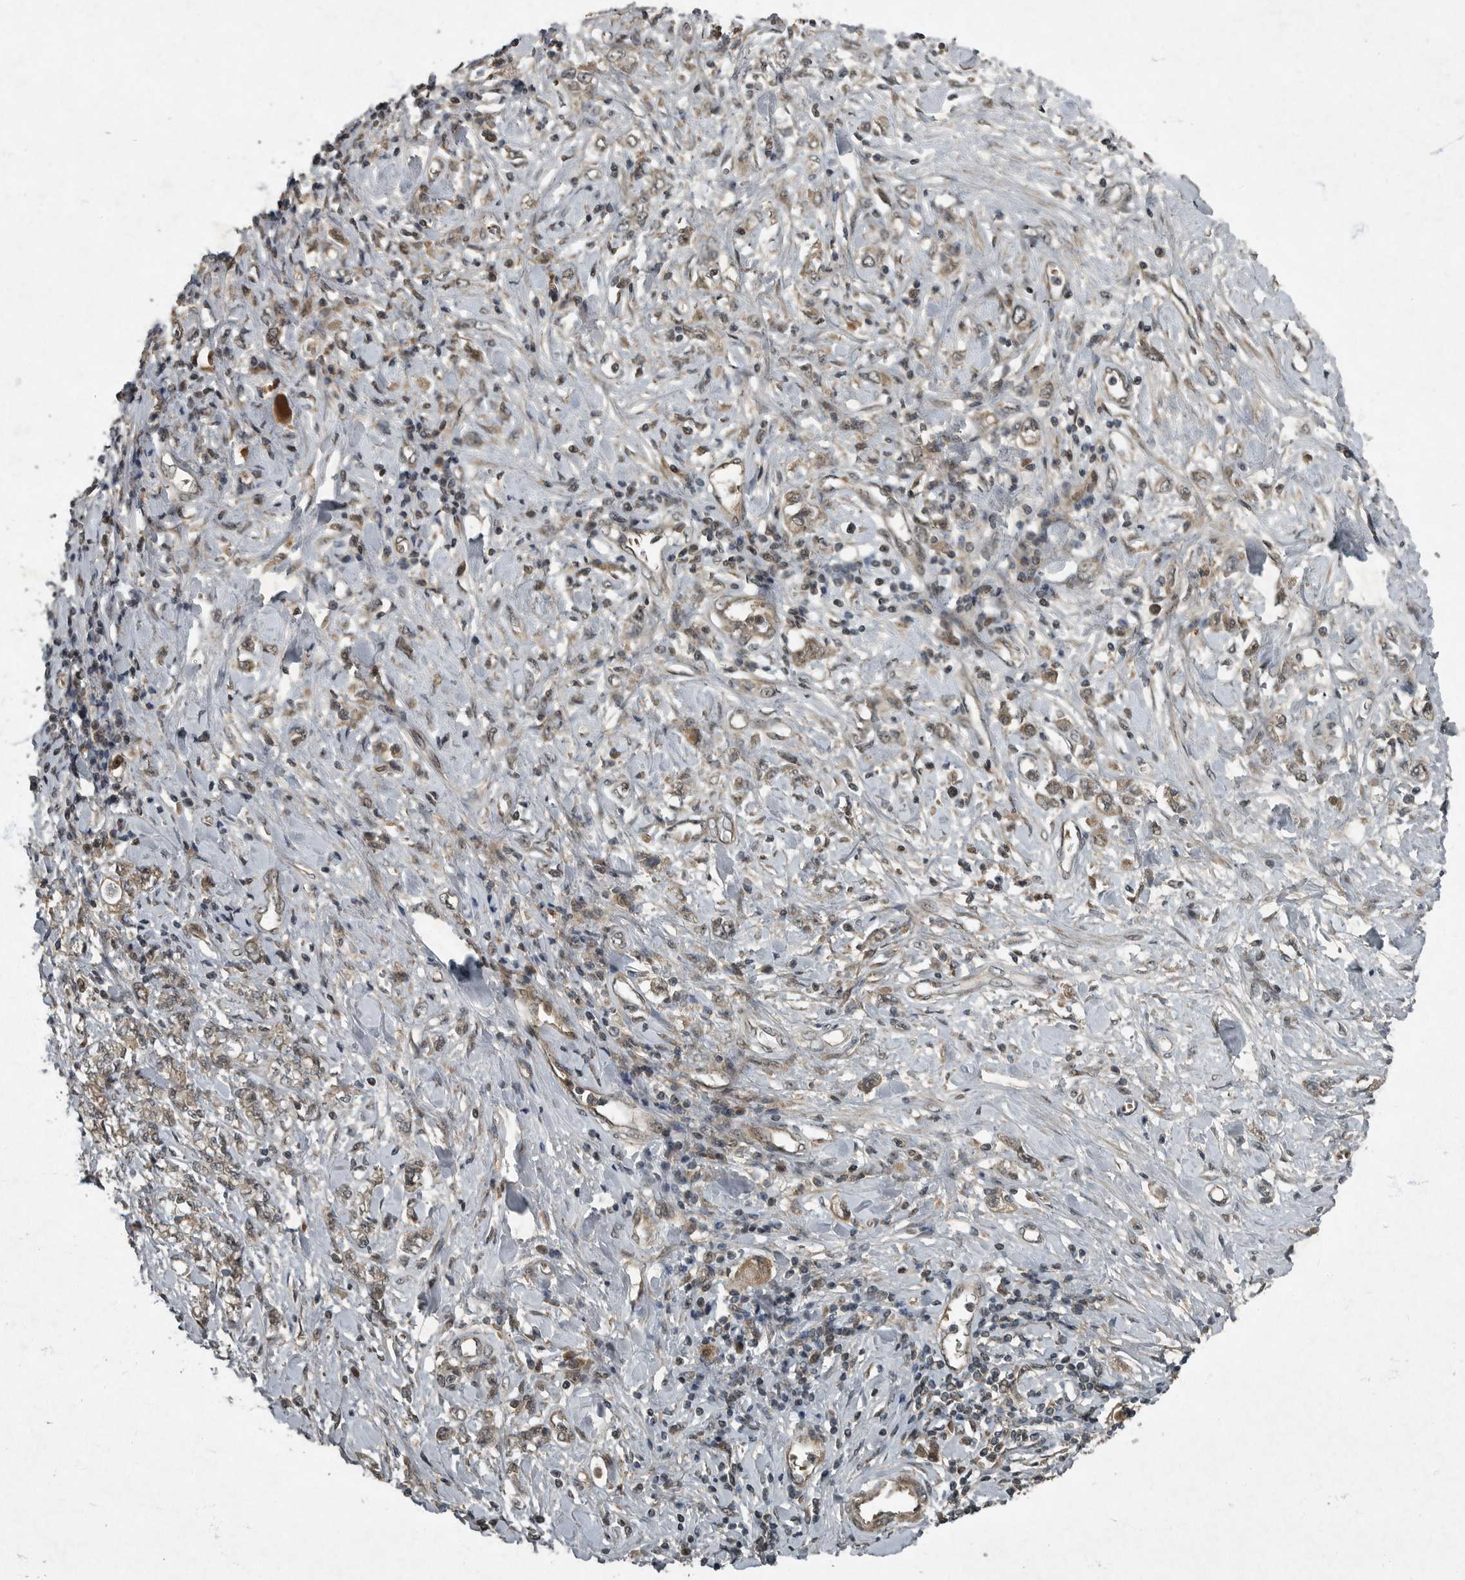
{"staining": {"intensity": "weak", "quantity": ">75%", "location": "cytoplasmic/membranous,nuclear"}, "tissue": "stomach cancer", "cell_type": "Tumor cells", "image_type": "cancer", "snomed": [{"axis": "morphology", "description": "Adenocarcinoma, NOS"}, {"axis": "topography", "description": "Stomach"}], "caption": "The photomicrograph displays a brown stain indicating the presence of a protein in the cytoplasmic/membranous and nuclear of tumor cells in stomach cancer (adenocarcinoma). The staining was performed using DAB (3,3'-diaminobenzidine), with brown indicating positive protein expression. Nuclei are stained blue with hematoxylin.", "gene": "FOXO1", "patient": {"sex": "female", "age": 76}}